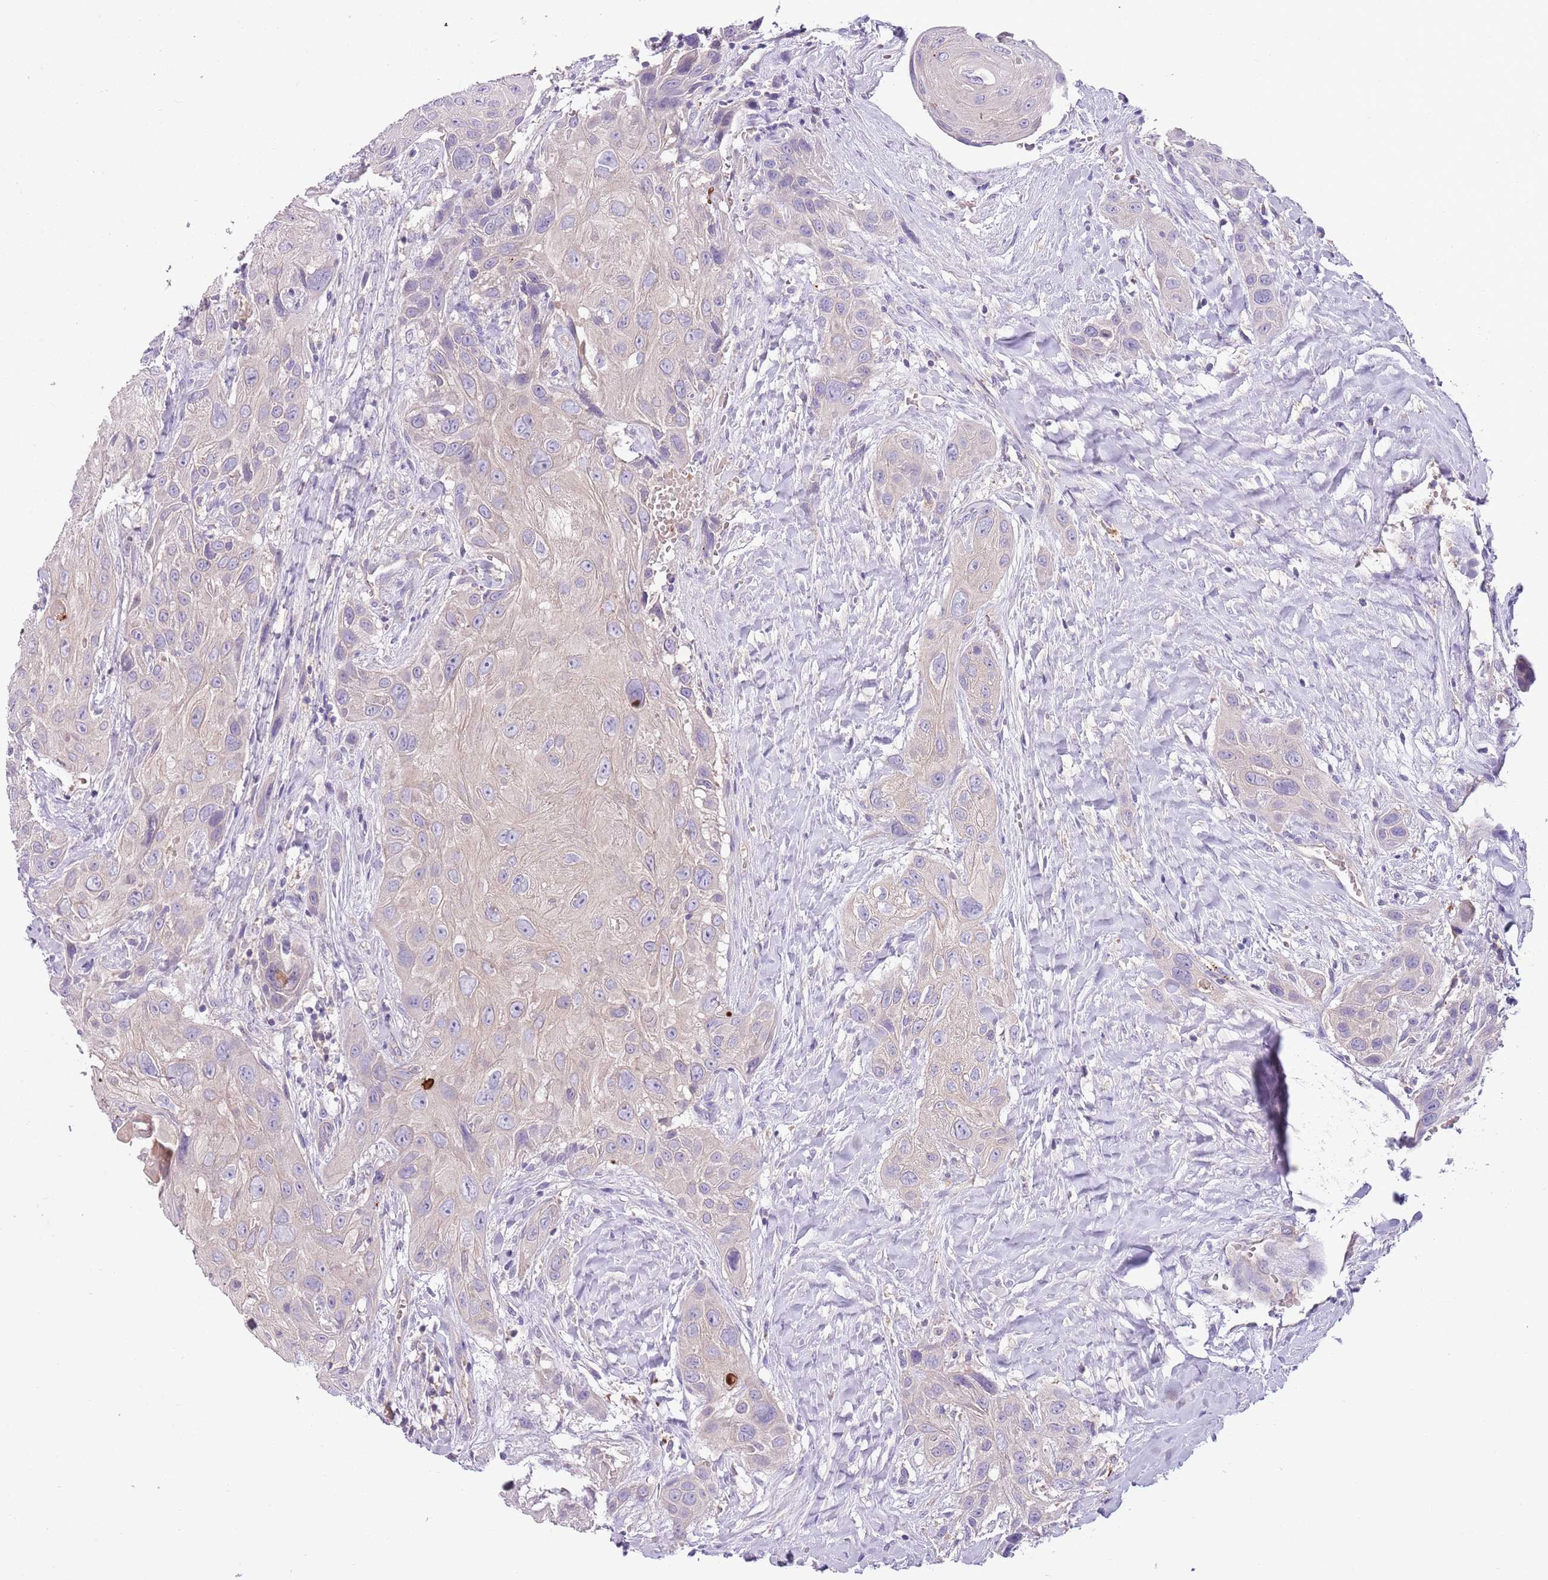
{"staining": {"intensity": "negative", "quantity": "none", "location": "none"}, "tissue": "head and neck cancer", "cell_type": "Tumor cells", "image_type": "cancer", "snomed": [{"axis": "morphology", "description": "Squamous cell carcinoma, NOS"}, {"axis": "topography", "description": "Head-Neck"}], "caption": "Immunohistochemistry (IHC) histopathology image of neoplastic tissue: human head and neck cancer (squamous cell carcinoma) stained with DAB (3,3'-diaminobenzidine) displays no significant protein positivity in tumor cells.", "gene": "HES3", "patient": {"sex": "male", "age": 81}}